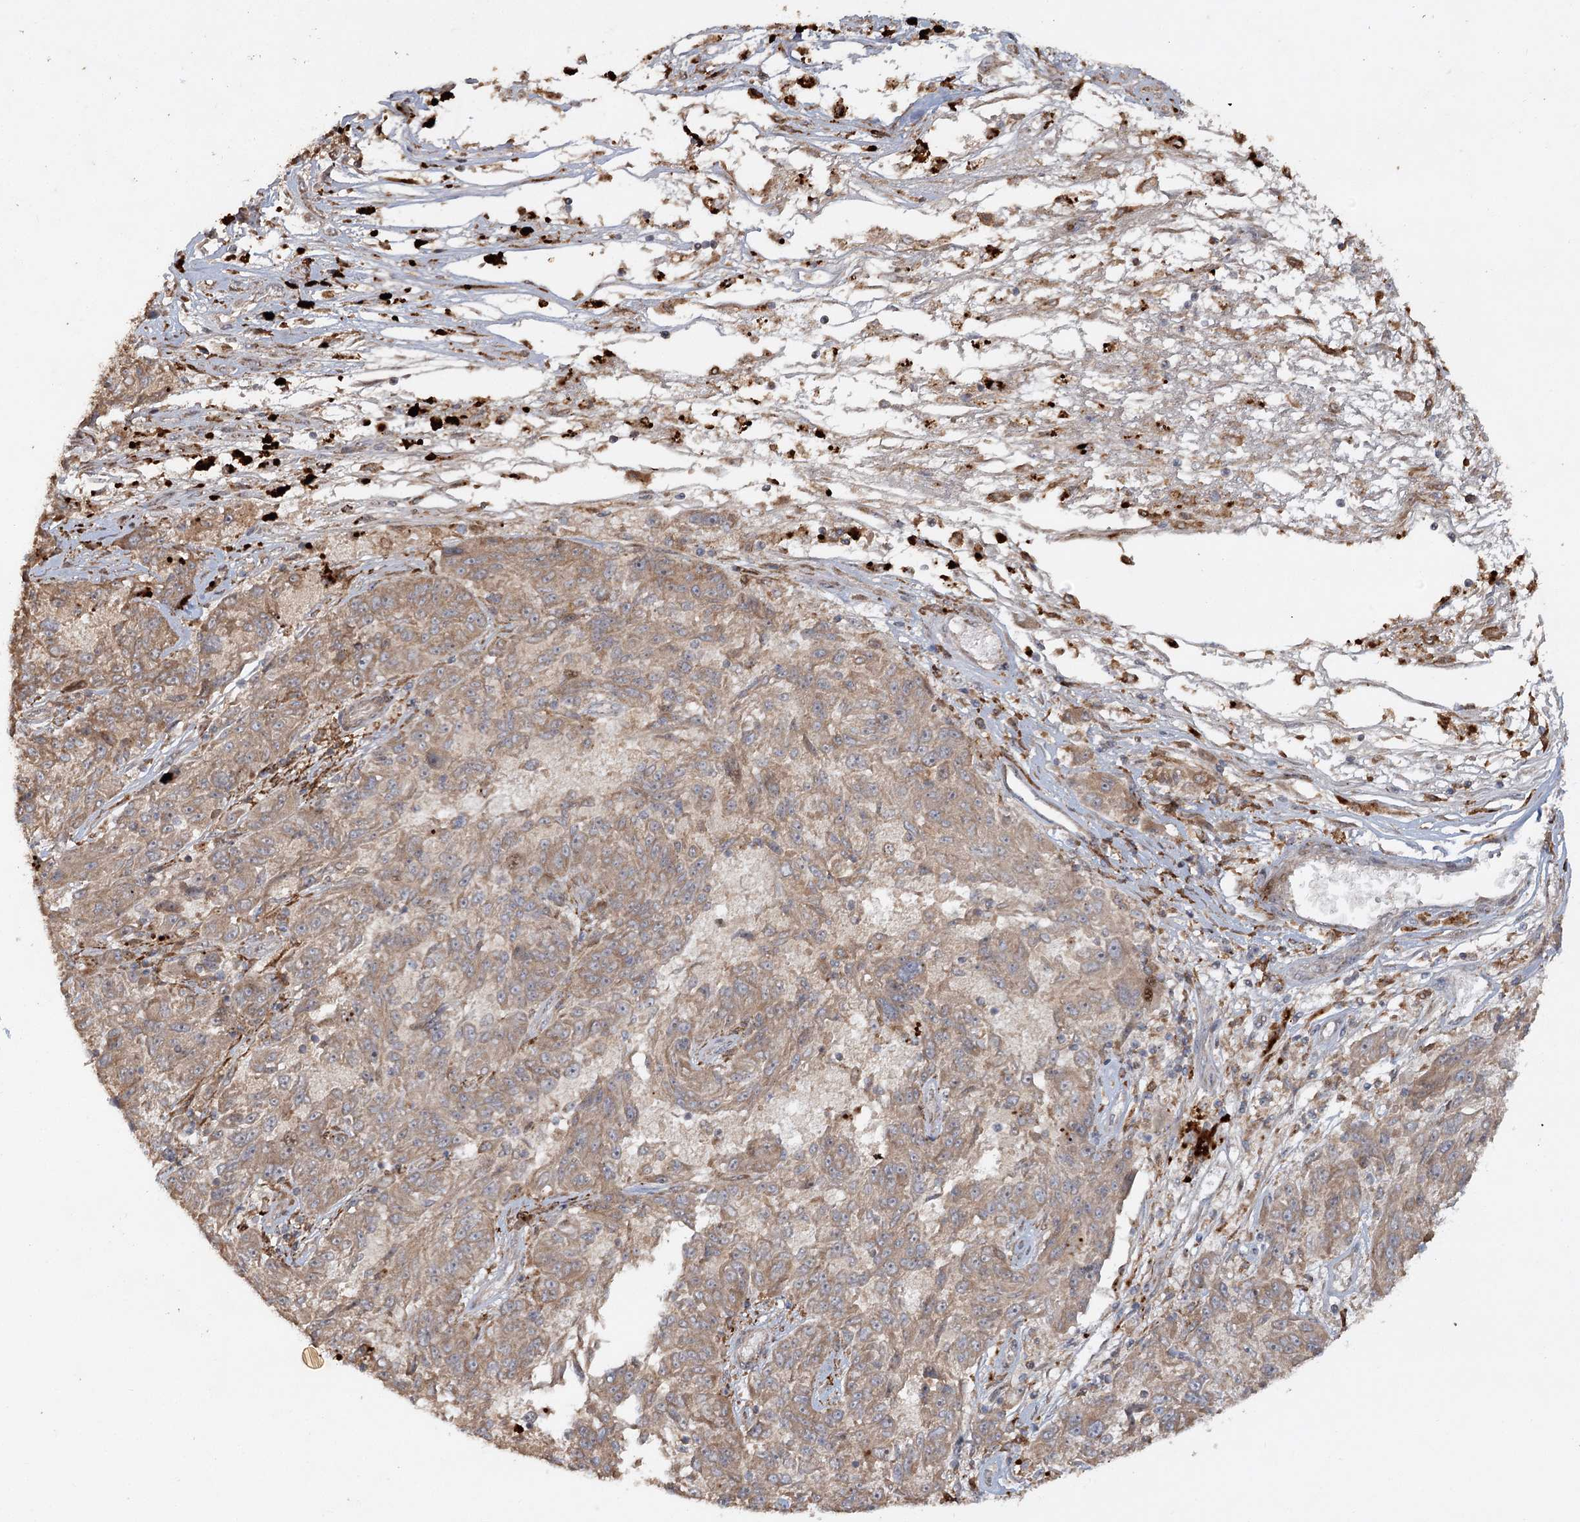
{"staining": {"intensity": "moderate", "quantity": ">75%", "location": "cytoplasmic/membranous"}, "tissue": "melanoma", "cell_type": "Tumor cells", "image_type": "cancer", "snomed": [{"axis": "morphology", "description": "Malignant melanoma, NOS"}, {"axis": "topography", "description": "Skin"}], "caption": "Malignant melanoma stained with a brown dye reveals moderate cytoplasmic/membranous positive staining in about >75% of tumor cells.", "gene": "KBTBD4", "patient": {"sex": "male", "age": 53}}